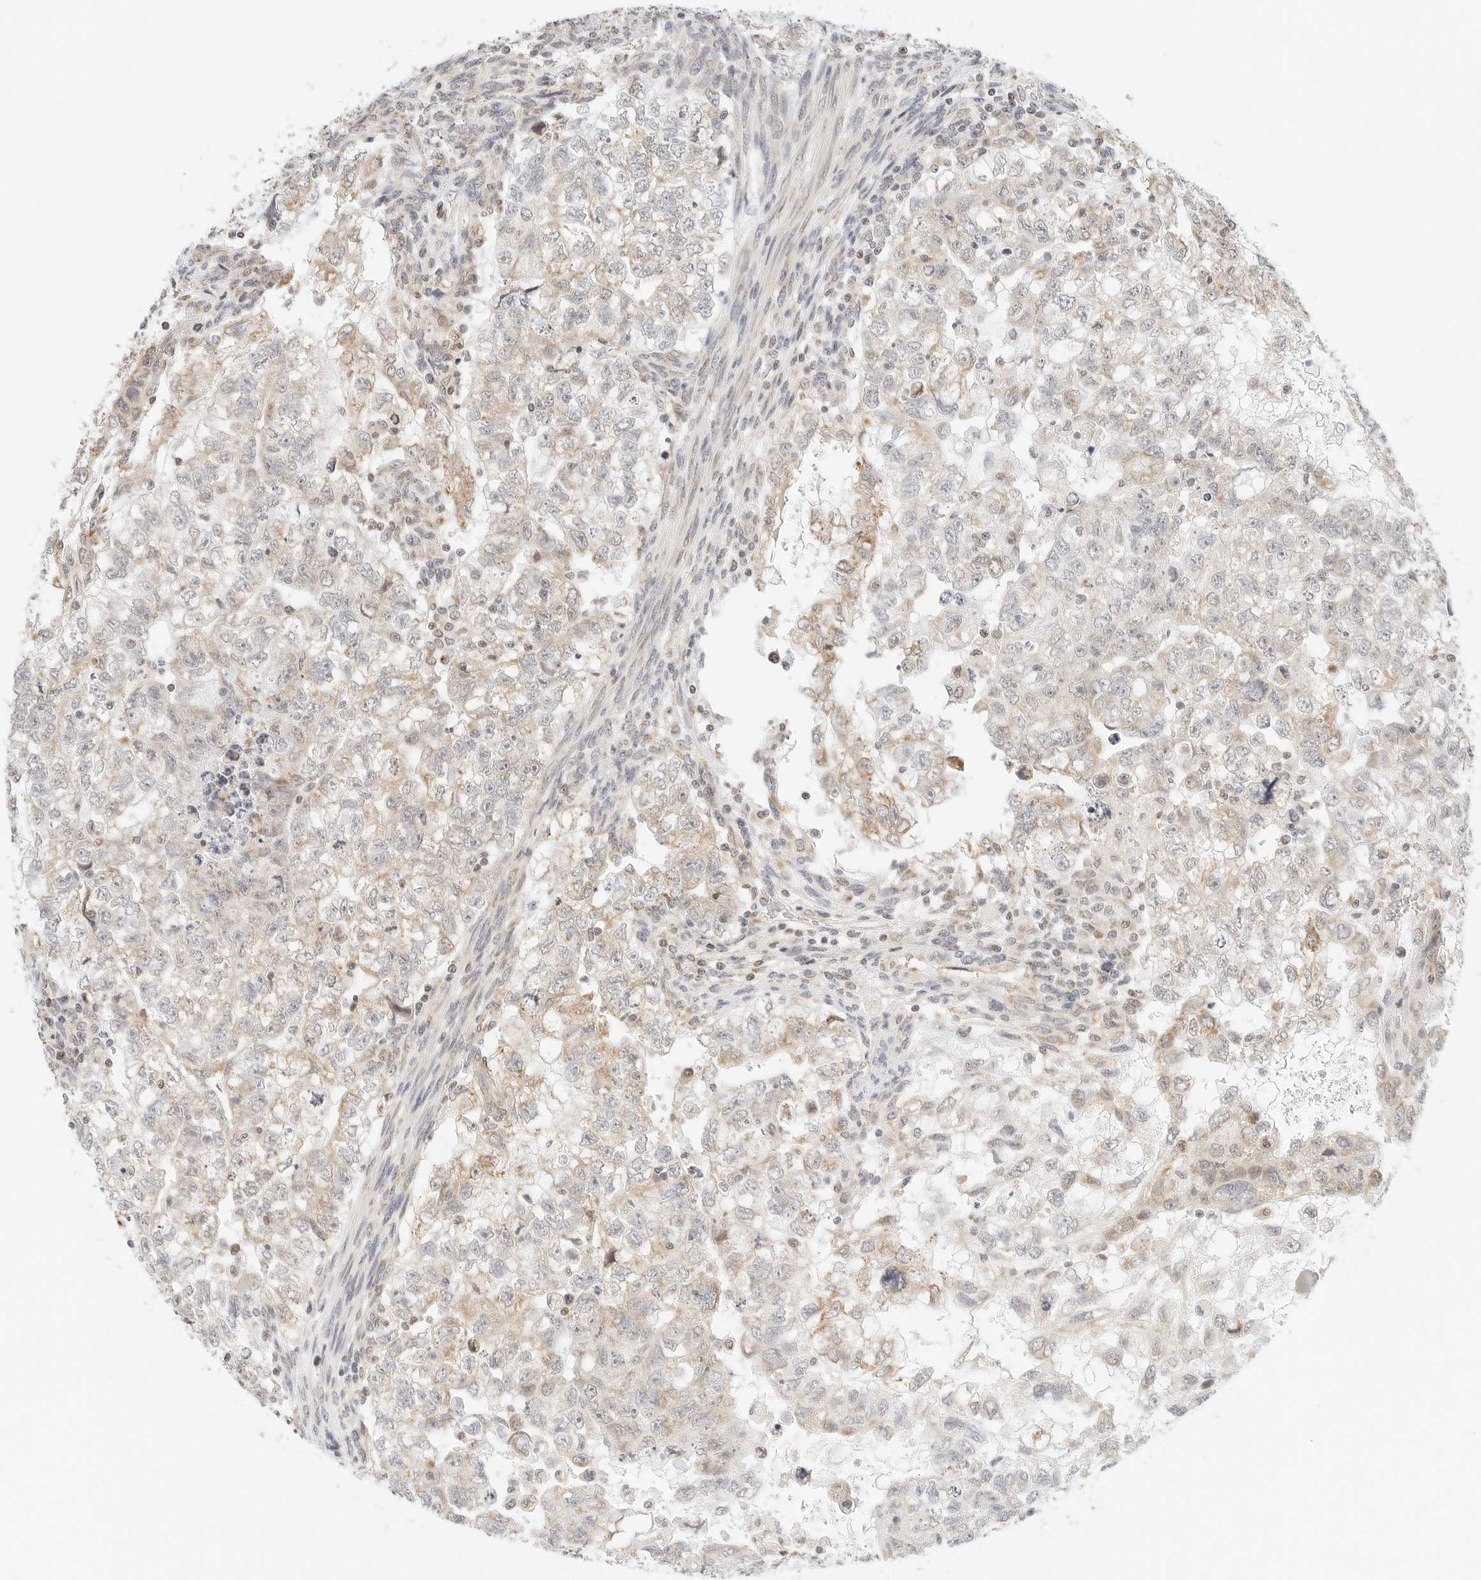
{"staining": {"intensity": "weak", "quantity": "25%-75%", "location": "cytoplasmic/membranous"}, "tissue": "testis cancer", "cell_type": "Tumor cells", "image_type": "cancer", "snomed": [{"axis": "morphology", "description": "Carcinoma, Embryonal, NOS"}, {"axis": "topography", "description": "Testis"}], "caption": "About 25%-75% of tumor cells in testis embryonal carcinoma show weak cytoplasmic/membranous protein expression as visualized by brown immunohistochemical staining.", "gene": "ATL1", "patient": {"sex": "male", "age": 37}}